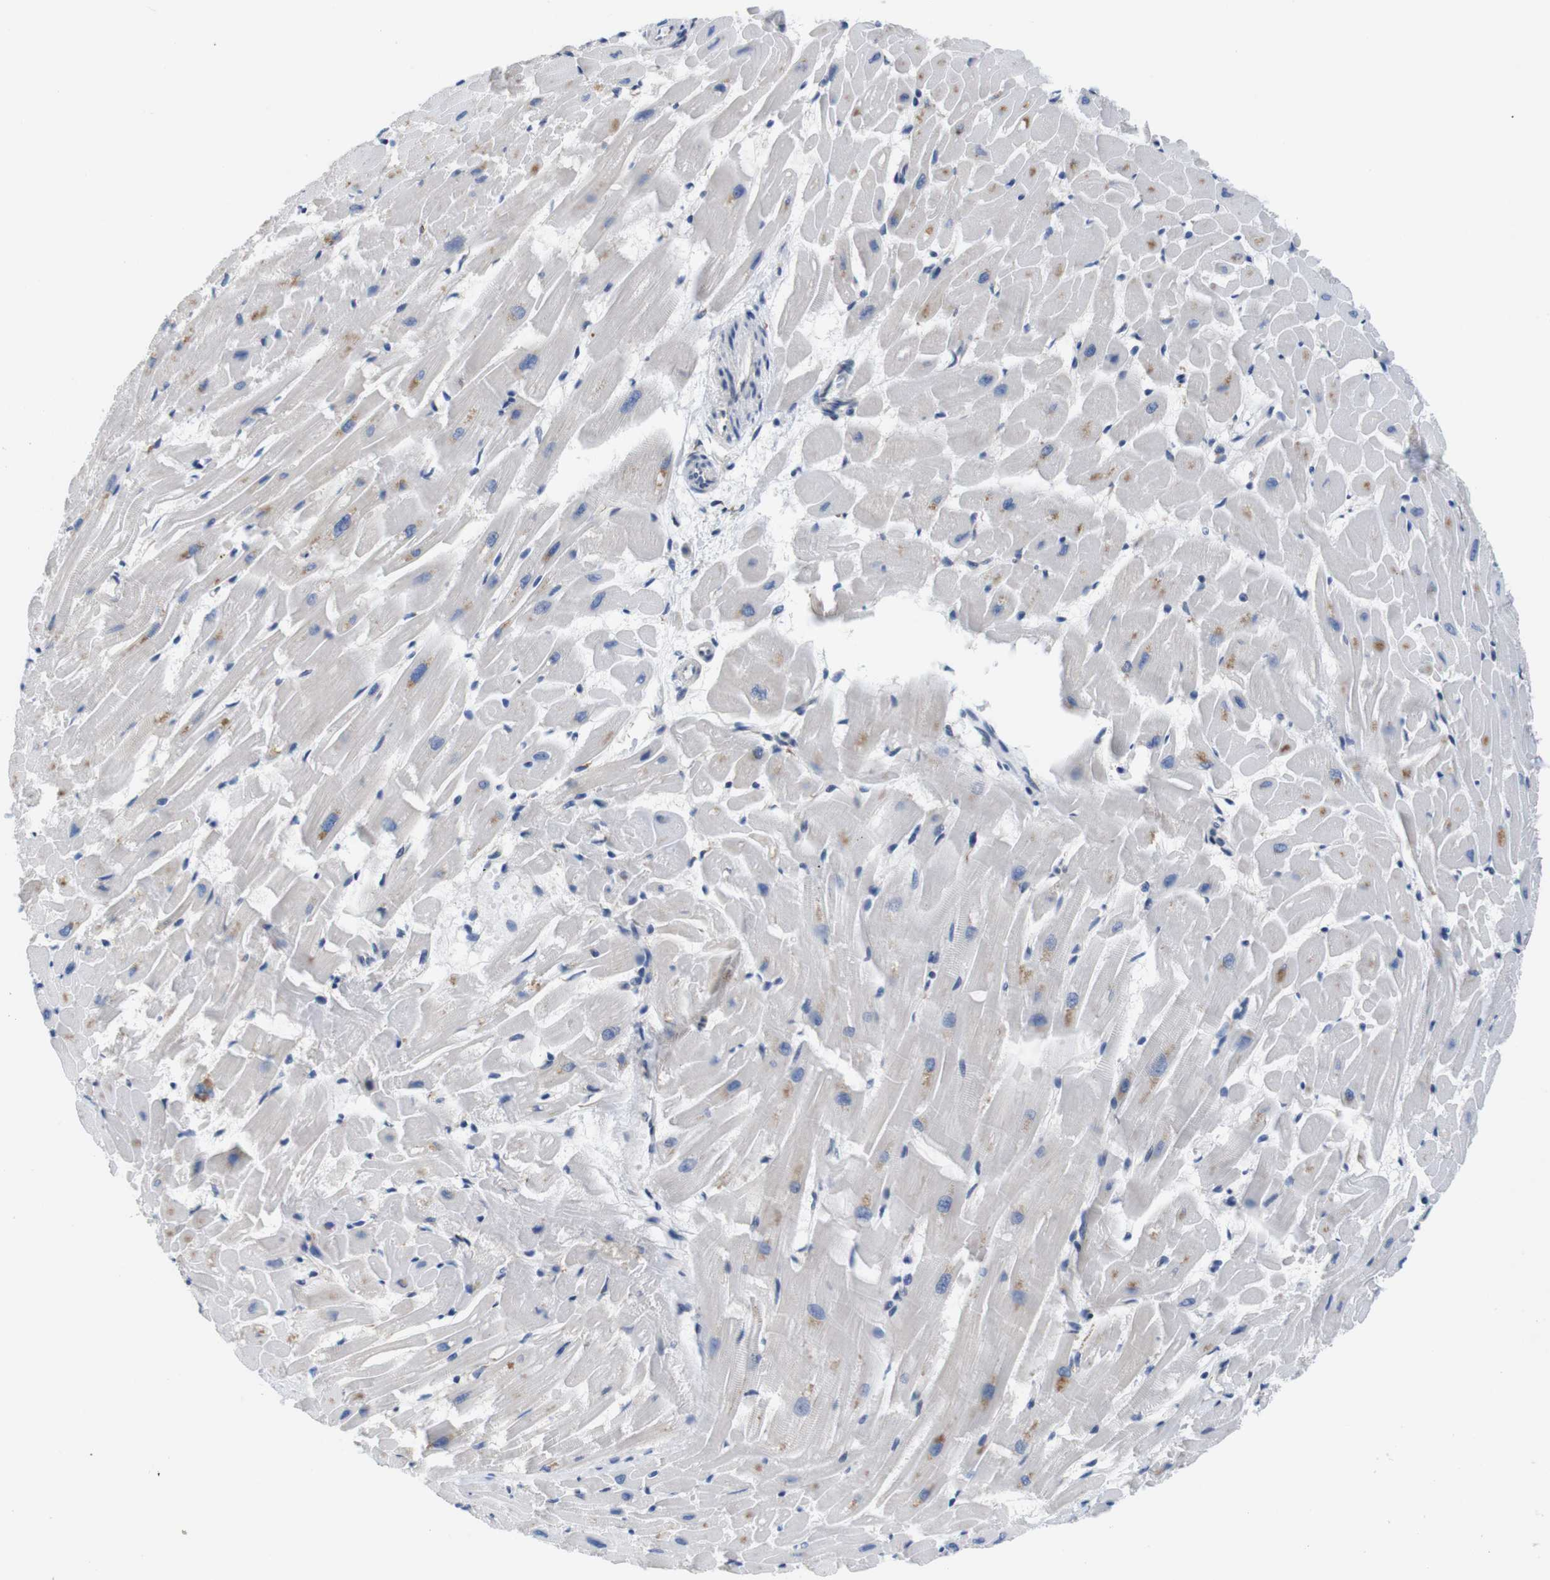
{"staining": {"intensity": "moderate", "quantity": "<25%", "location": "cytoplasmic/membranous"}, "tissue": "heart muscle", "cell_type": "Cardiomyocytes", "image_type": "normal", "snomed": [{"axis": "morphology", "description": "Normal tissue, NOS"}, {"axis": "topography", "description": "Heart"}], "caption": "Heart muscle stained with immunohistochemistry shows moderate cytoplasmic/membranous positivity in about <25% of cardiomyocytes. Nuclei are stained in blue.", "gene": "HACD3", "patient": {"sex": "female", "age": 19}}